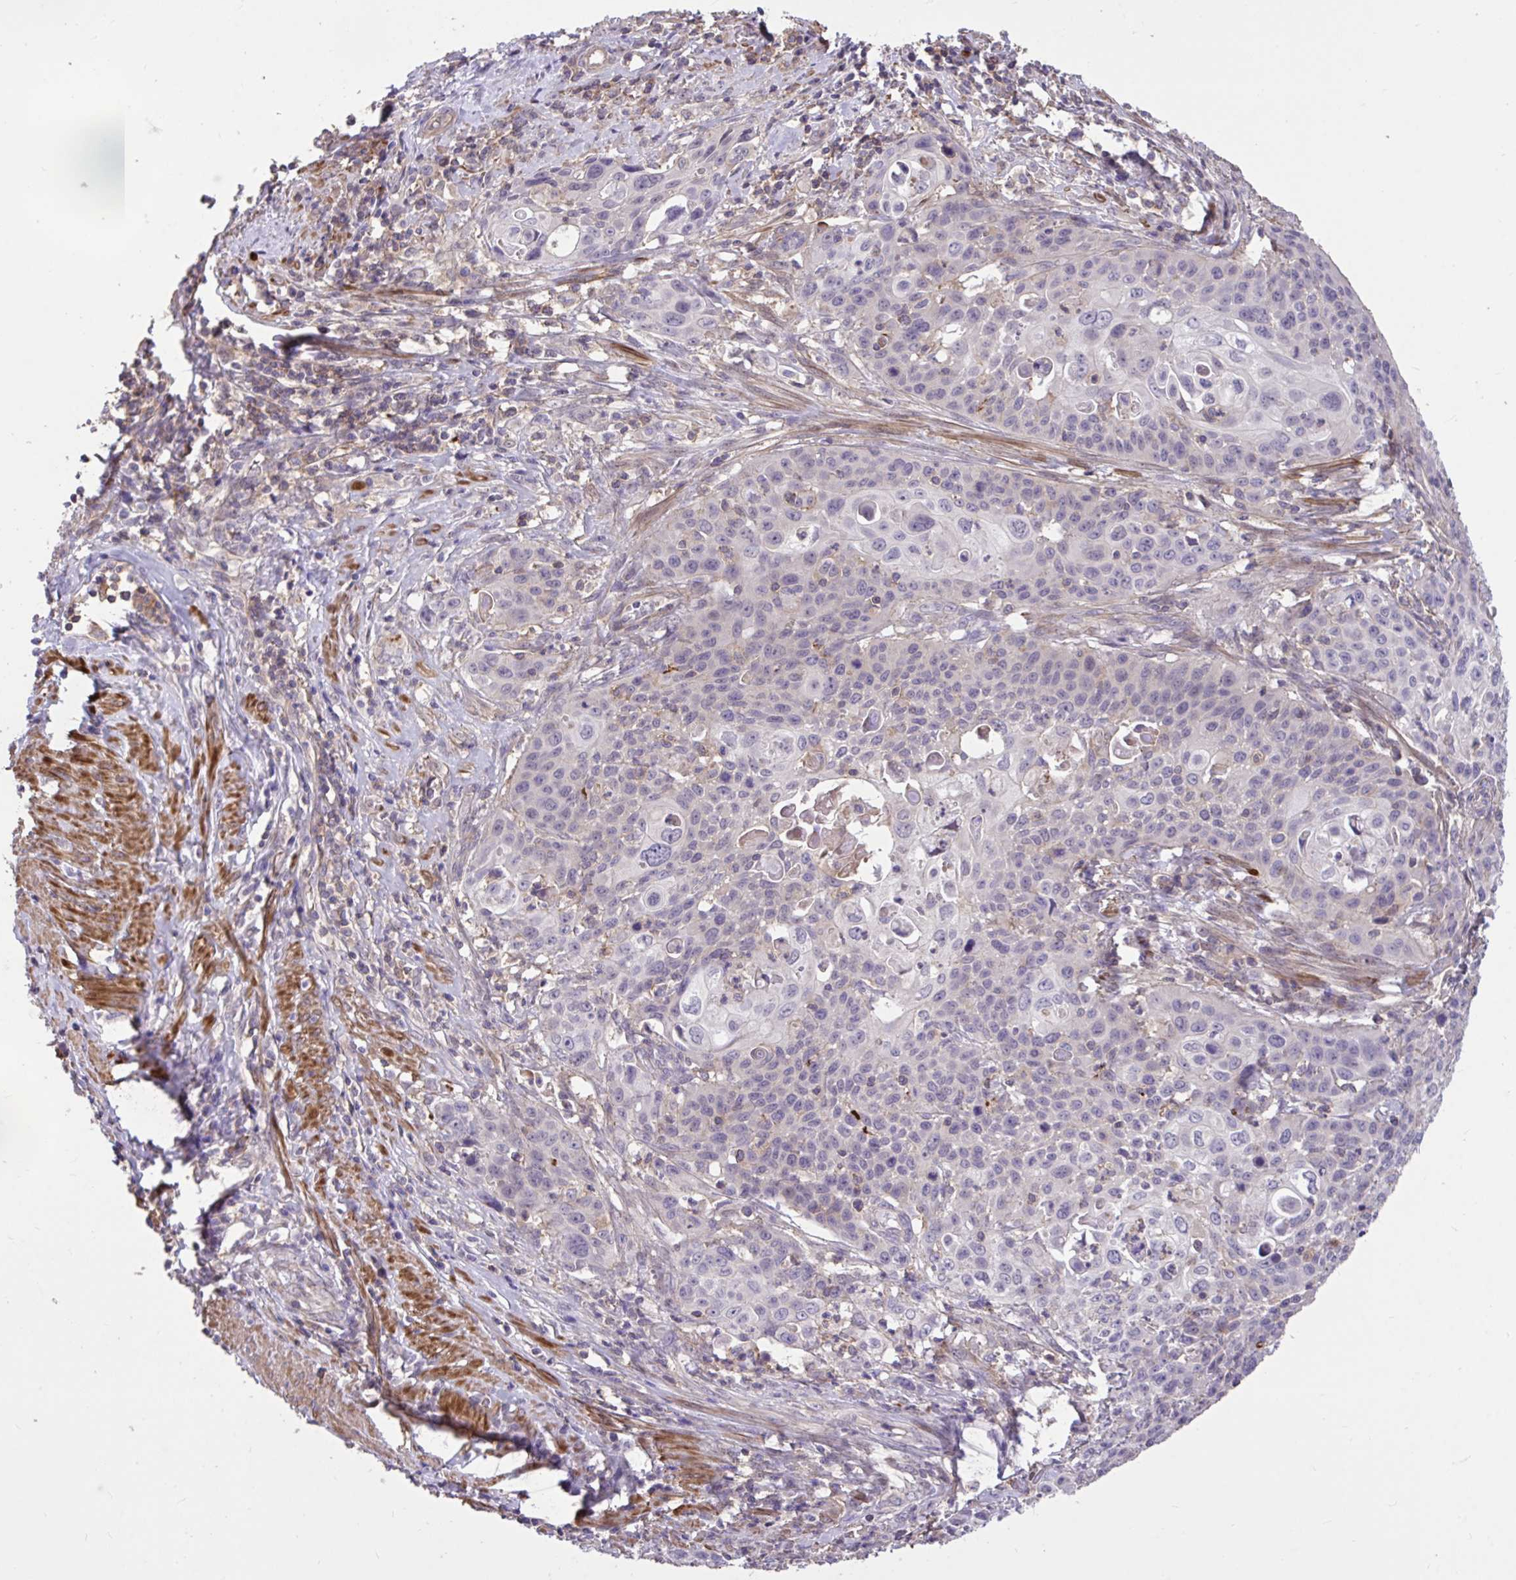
{"staining": {"intensity": "negative", "quantity": "none", "location": "none"}, "tissue": "cervical cancer", "cell_type": "Tumor cells", "image_type": "cancer", "snomed": [{"axis": "morphology", "description": "Squamous cell carcinoma, NOS"}, {"axis": "topography", "description": "Cervix"}], "caption": "A histopathology image of human cervical cancer (squamous cell carcinoma) is negative for staining in tumor cells.", "gene": "IGFL2", "patient": {"sex": "female", "age": 65}}